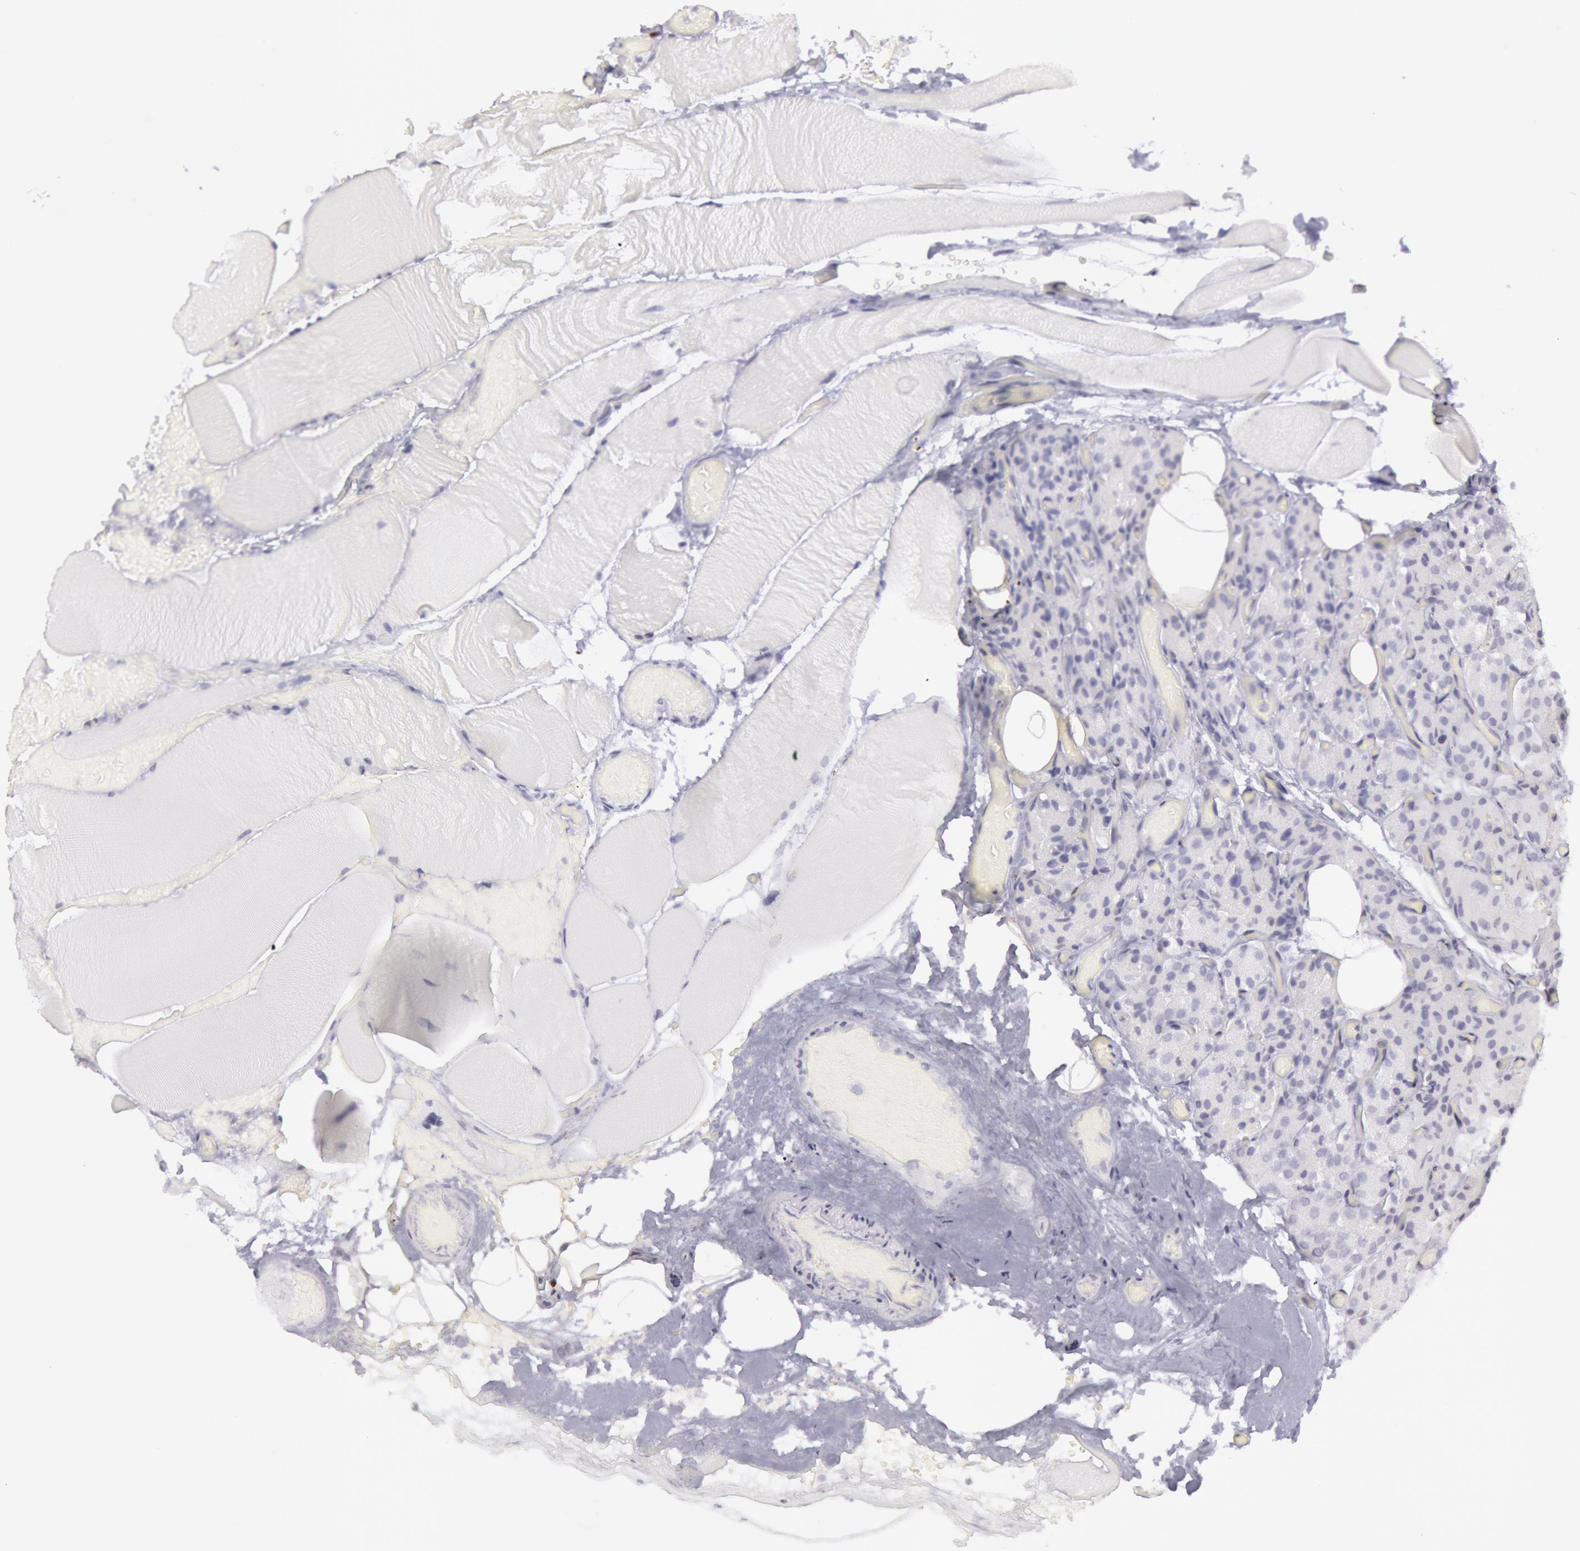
{"staining": {"intensity": "negative", "quantity": "none", "location": "none"}, "tissue": "parathyroid gland", "cell_type": "Glandular cells", "image_type": "normal", "snomed": [{"axis": "morphology", "description": "Normal tissue, NOS"}, {"axis": "topography", "description": "Skeletal muscle"}, {"axis": "topography", "description": "Parathyroid gland"}], "caption": "Glandular cells are negative for protein expression in unremarkable human parathyroid gland. (Stains: DAB immunohistochemistry with hematoxylin counter stain, Microscopy: brightfield microscopy at high magnification).", "gene": "H3", "patient": {"sex": "female", "age": 37}}